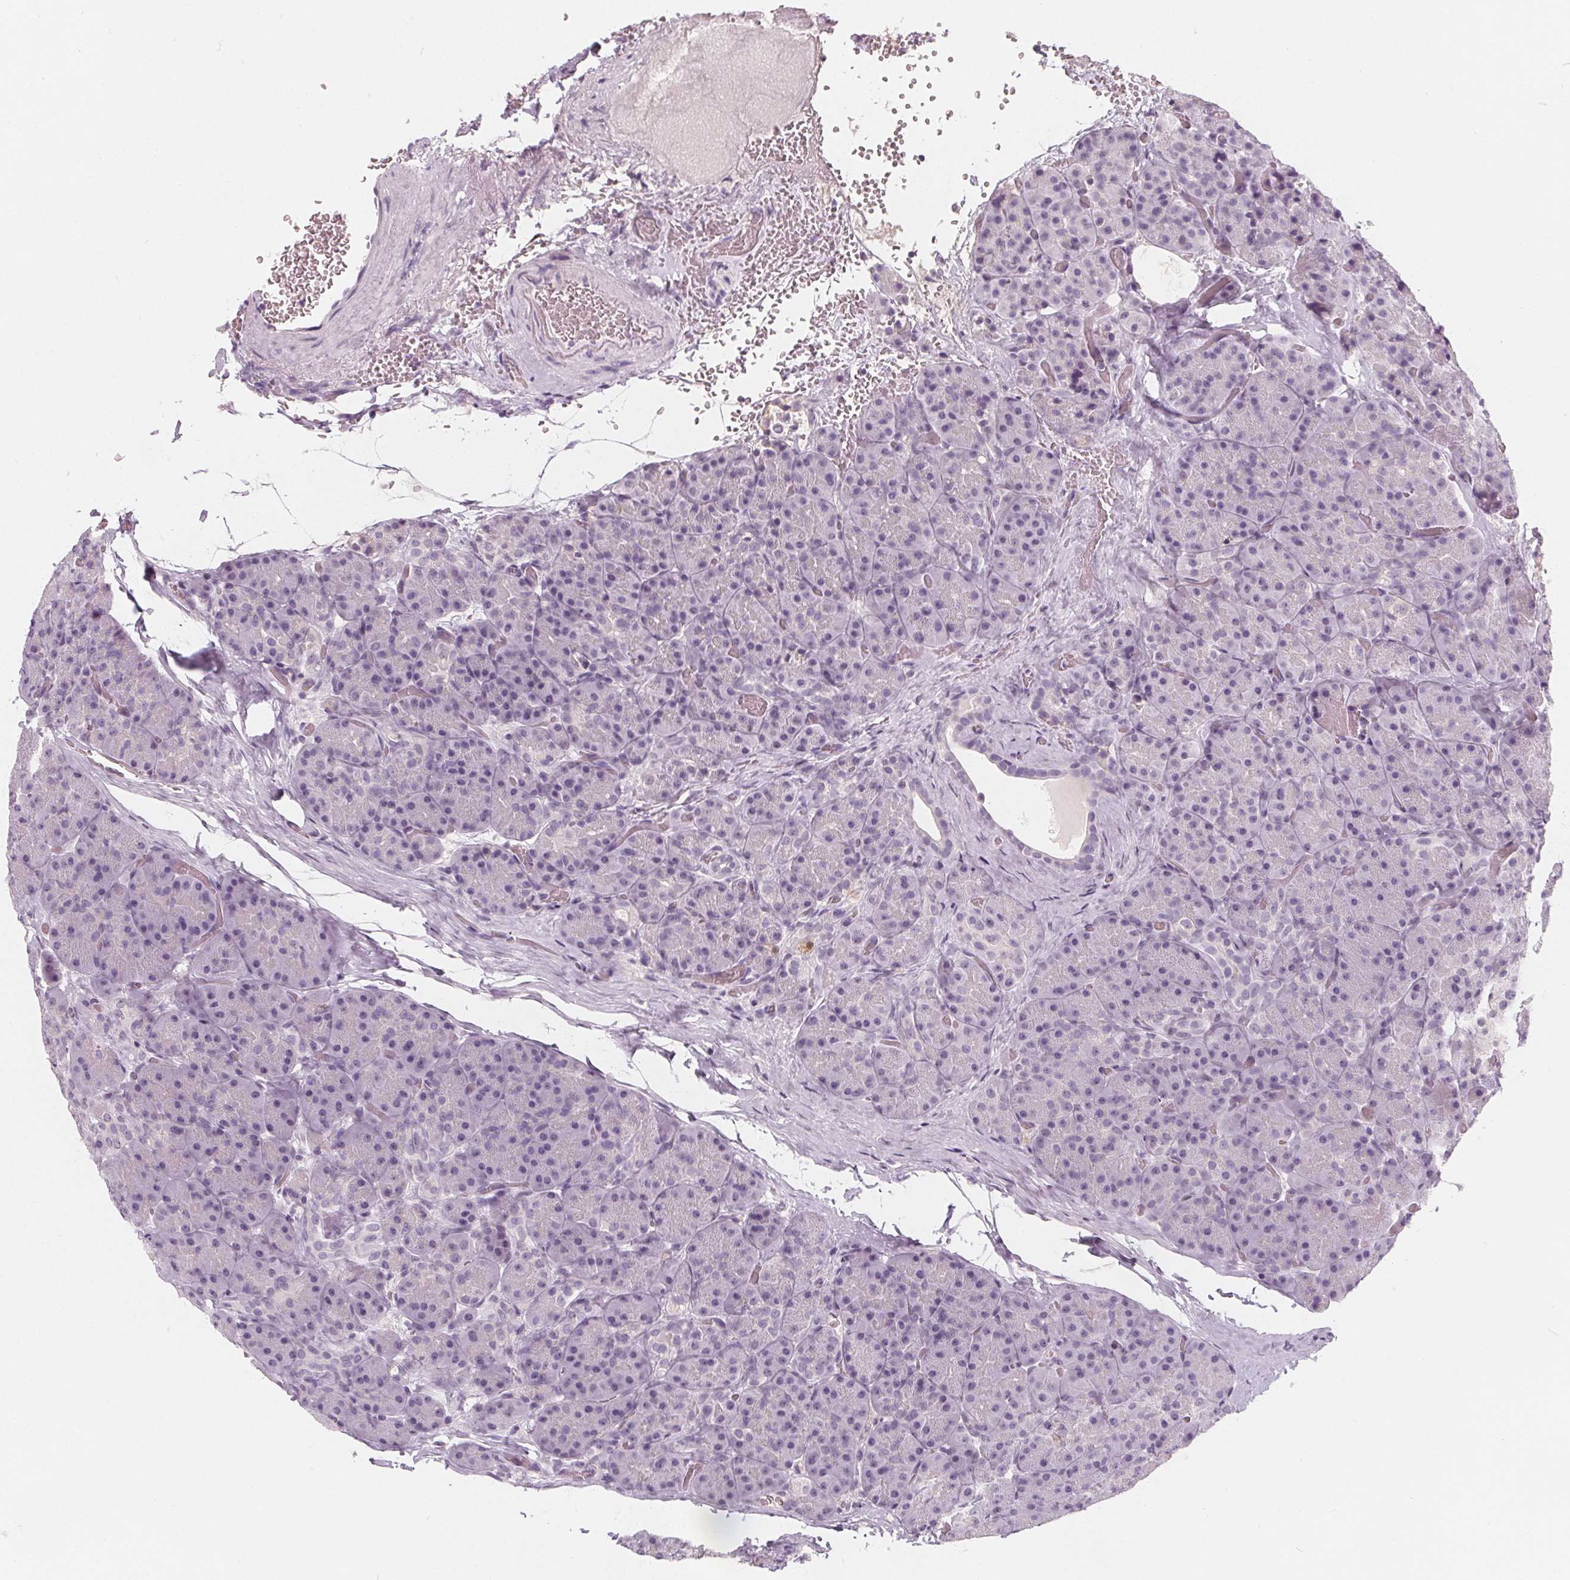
{"staining": {"intensity": "negative", "quantity": "none", "location": "none"}, "tissue": "pancreas", "cell_type": "Exocrine glandular cells", "image_type": "normal", "snomed": [{"axis": "morphology", "description": "Normal tissue, NOS"}, {"axis": "topography", "description": "Pancreas"}], "caption": "Immunohistochemistry (IHC) image of normal human pancreas stained for a protein (brown), which shows no expression in exocrine glandular cells. Nuclei are stained in blue.", "gene": "DBX2", "patient": {"sex": "male", "age": 57}}